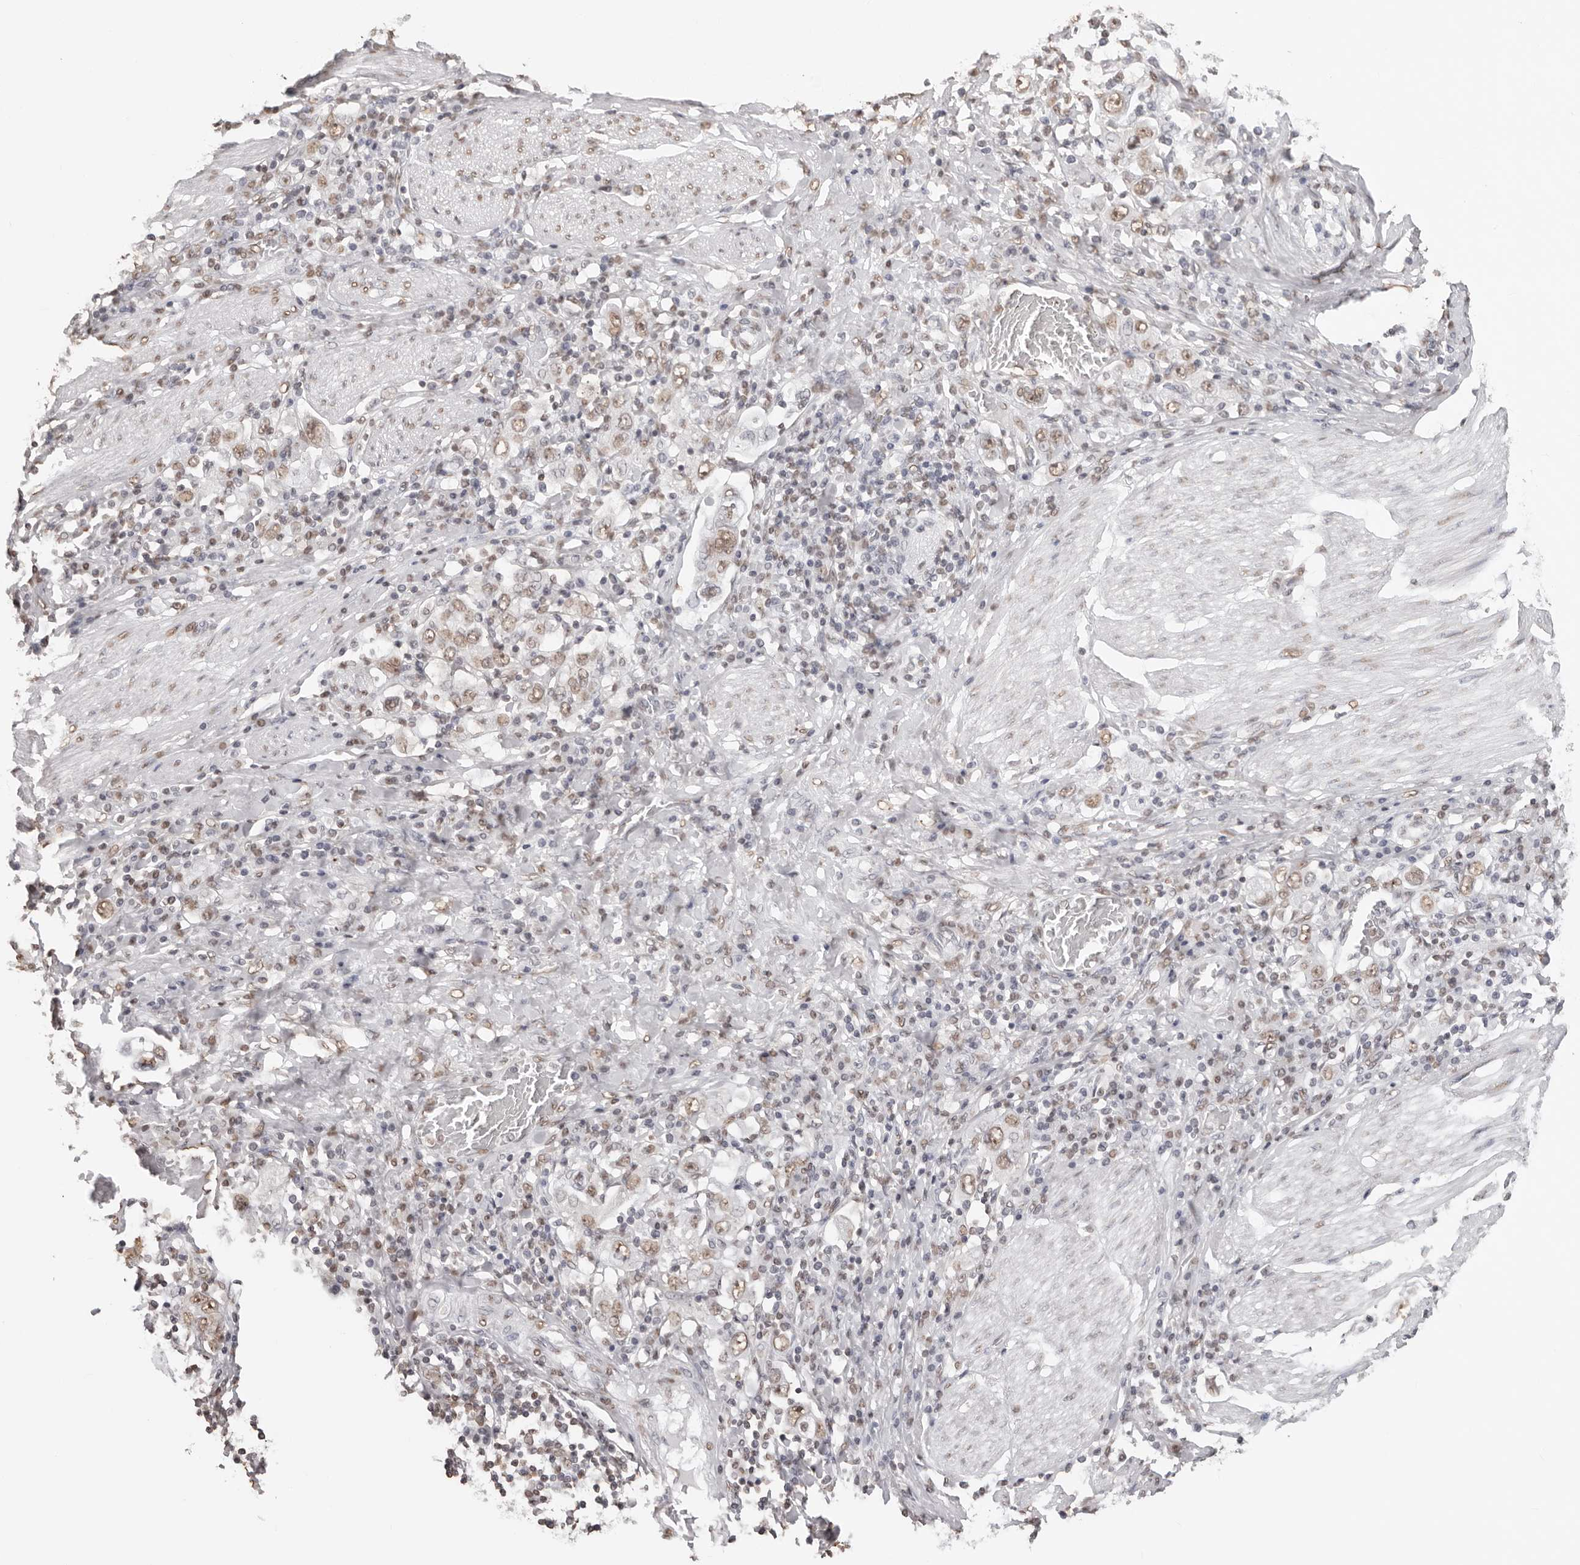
{"staining": {"intensity": "weak", "quantity": ">75%", "location": "nuclear"}, "tissue": "stomach cancer", "cell_type": "Tumor cells", "image_type": "cancer", "snomed": [{"axis": "morphology", "description": "Adenocarcinoma, NOS"}, {"axis": "topography", "description": "Stomach, upper"}], "caption": "Brown immunohistochemical staining in stomach cancer (adenocarcinoma) exhibits weak nuclear staining in about >75% of tumor cells. The protein of interest is shown in brown color, while the nuclei are stained blue.", "gene": "OLIG3", "patient": {"sex": "male", "age": 62}}